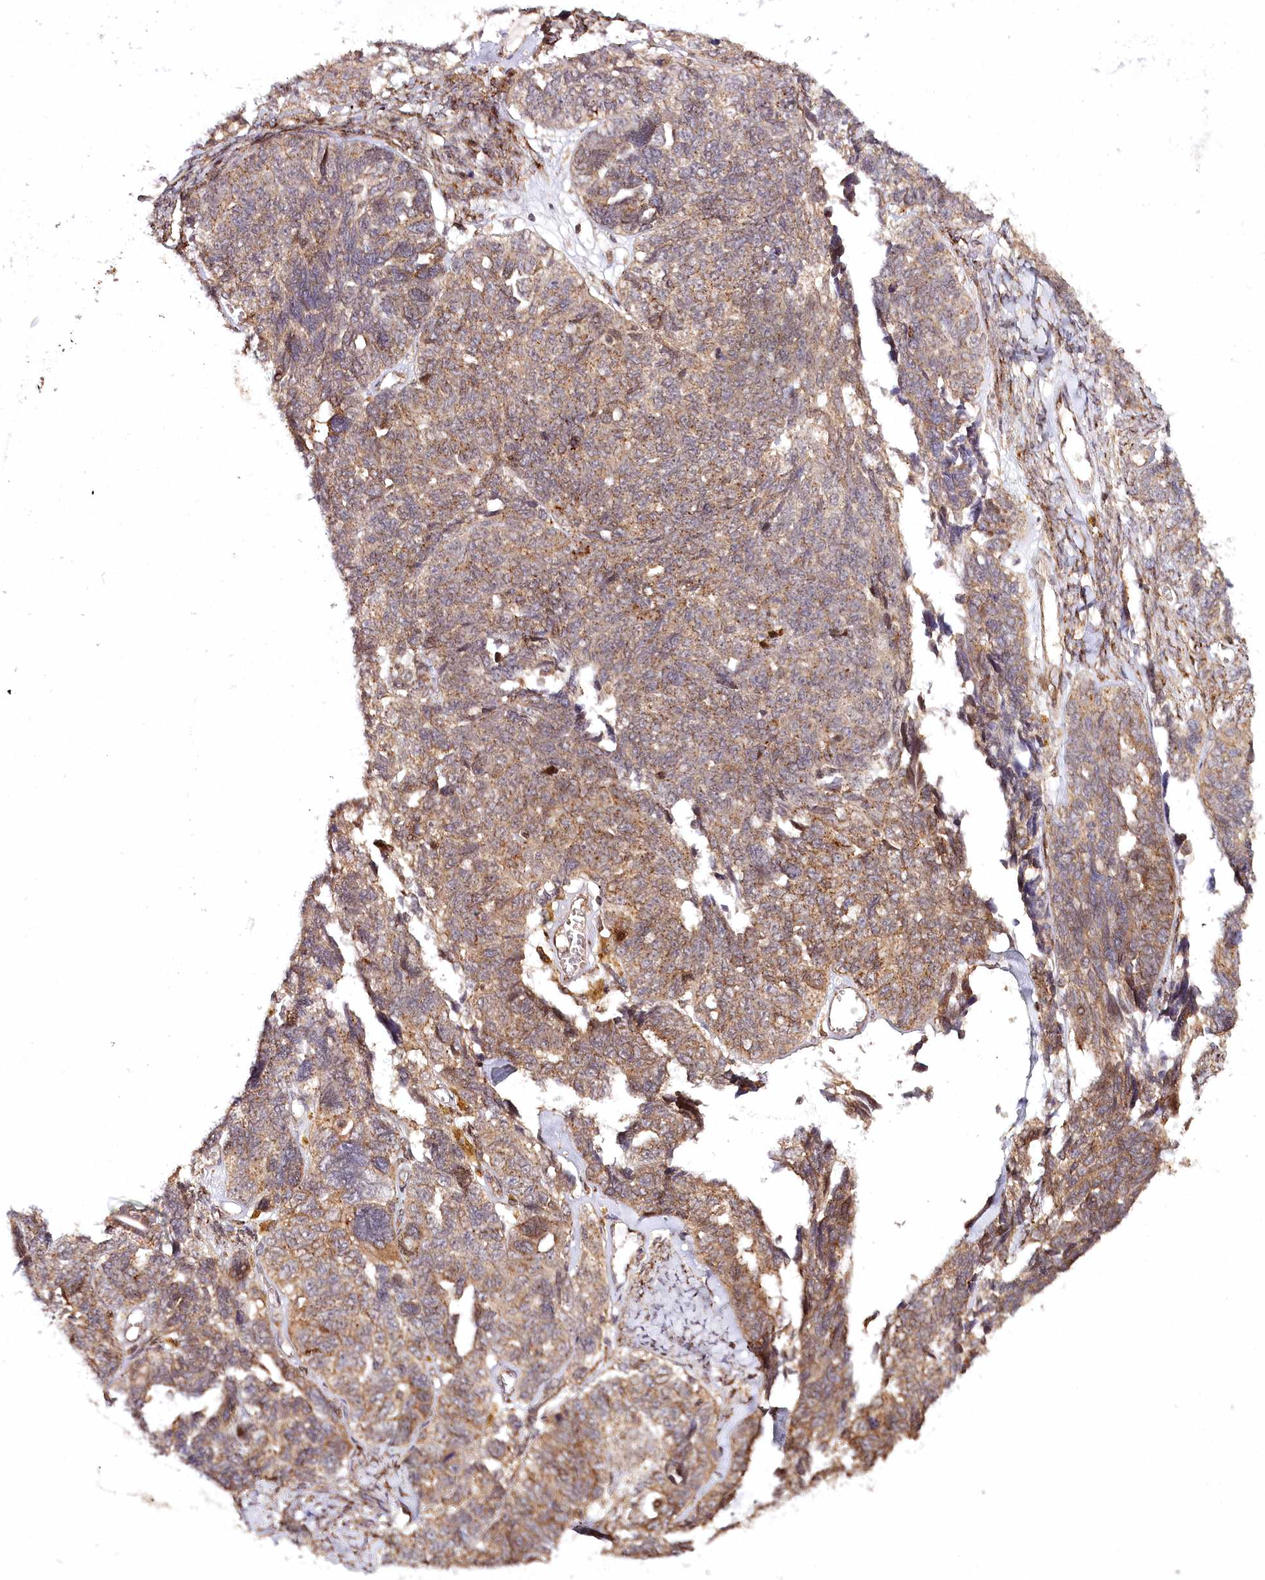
{"staining": {"intensity": "strong", "quantity": ">75%", "location": "cytoplasmic/membranous"}, "tissue": "ovarian cancer", "cell_type": "Tumor cells", "image_type": "cancer", "snomed": [{"axis": "morphology", "description": "Cystadenocarcinoma, serous, NOS"}, {"axis": "topography", "description": "Ovary"}], "caption": "Tumor cells demonstrate high levels of strong cytoplasmic/membranous staining in approximately >75% of cells in human ovarian serous cystadenocarcinoma.", "gene": "COPG1", "patient": {"sex": "female", "age": 79}}